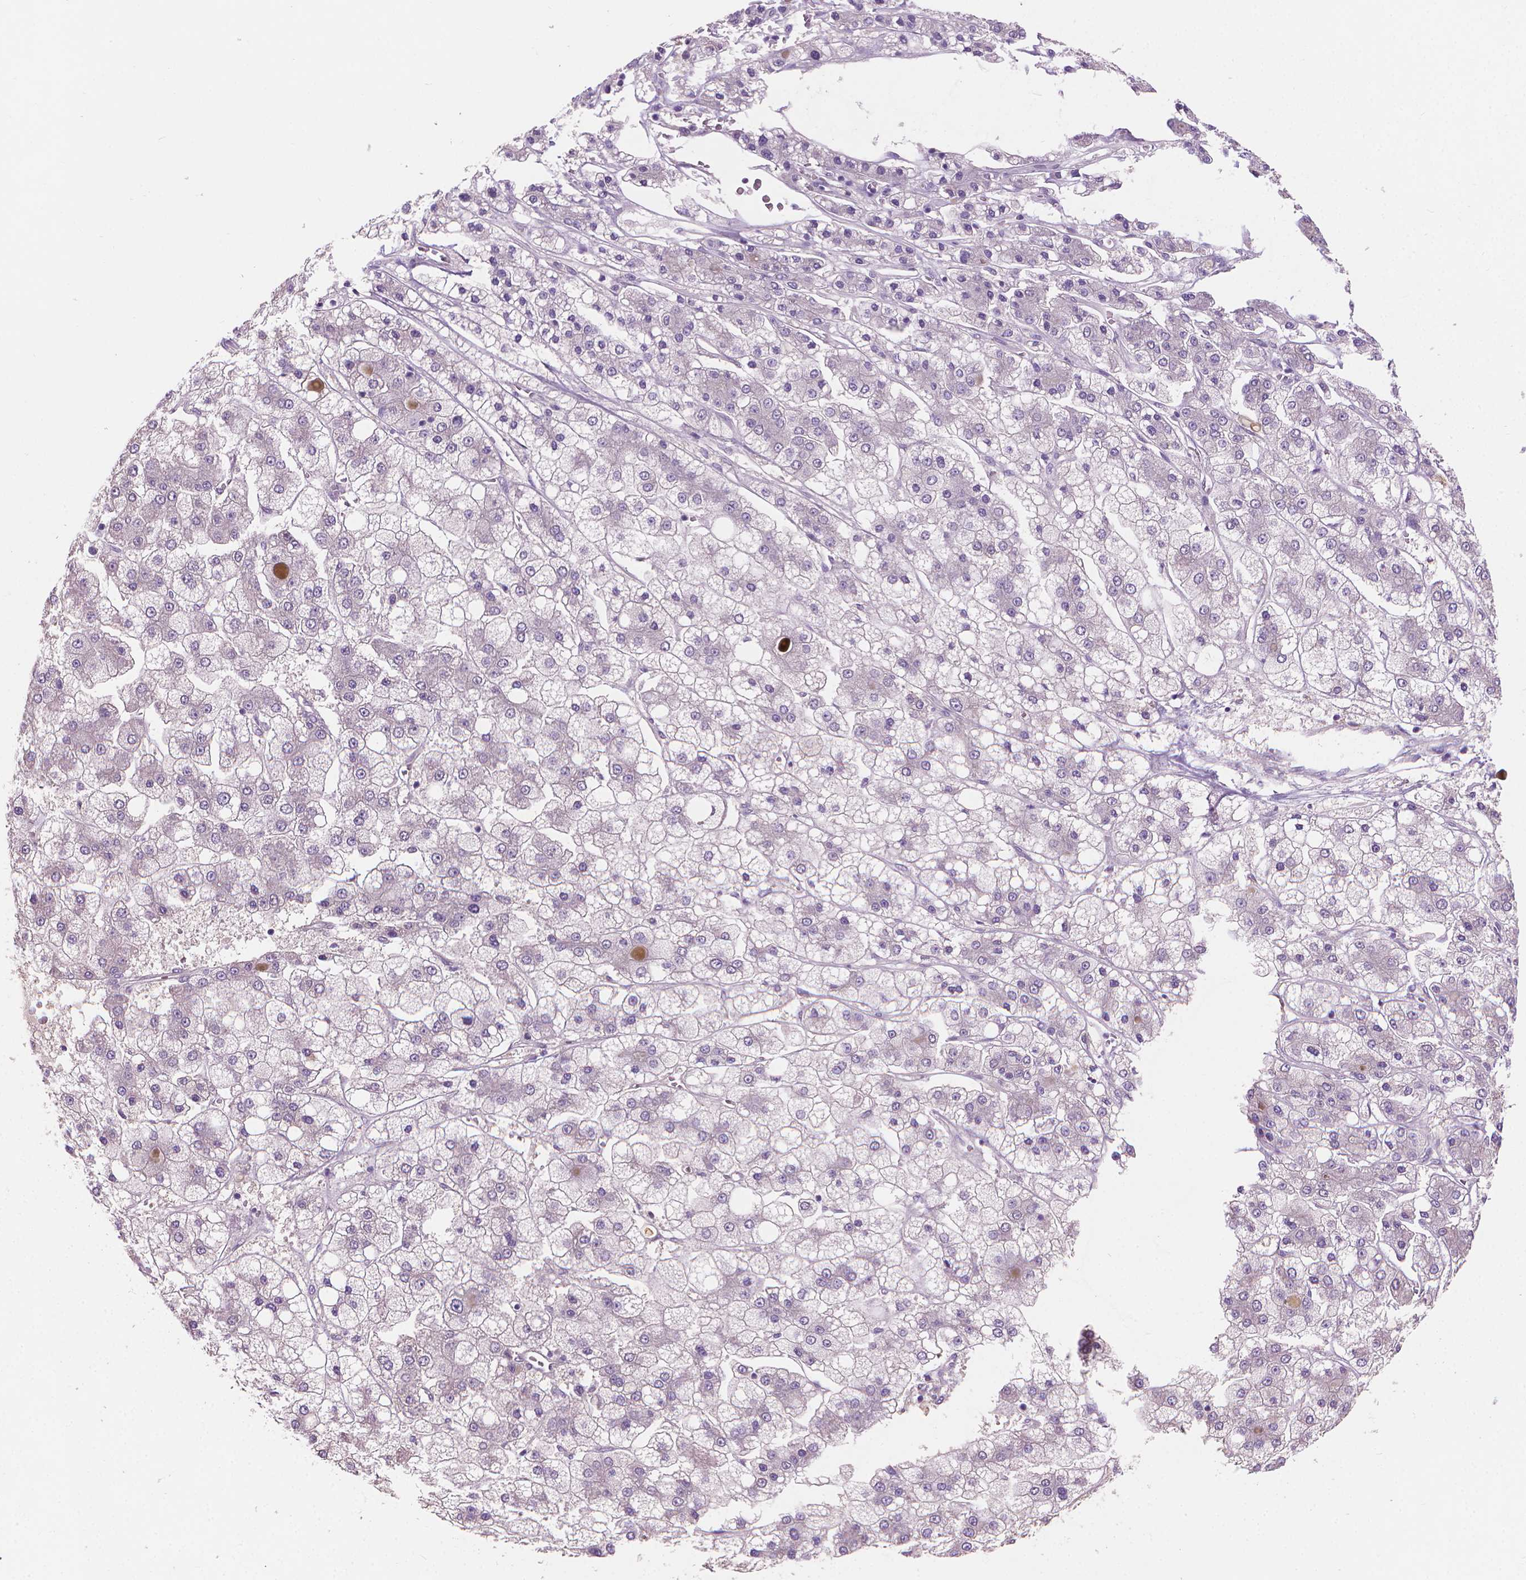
{"staining": {"intensity": "negative", "quantity": "none", "location": "none"}, "tissue": "liver cancer", "cell_type": "Tumor cells", "image_type": "cancer", "snomed": [{"axis": "morphology", "description": "Carcinoma, Hepatocellular, NOS"}, {"axis": "topography", "description": "Liver"}], "caption": "Liver cancer (hepatocellular carcinoma) stained for a protein using IHC displays no staining tumor cells.", "gene": "GSDMA", "patient": {"sex": "male", "age": 73}}